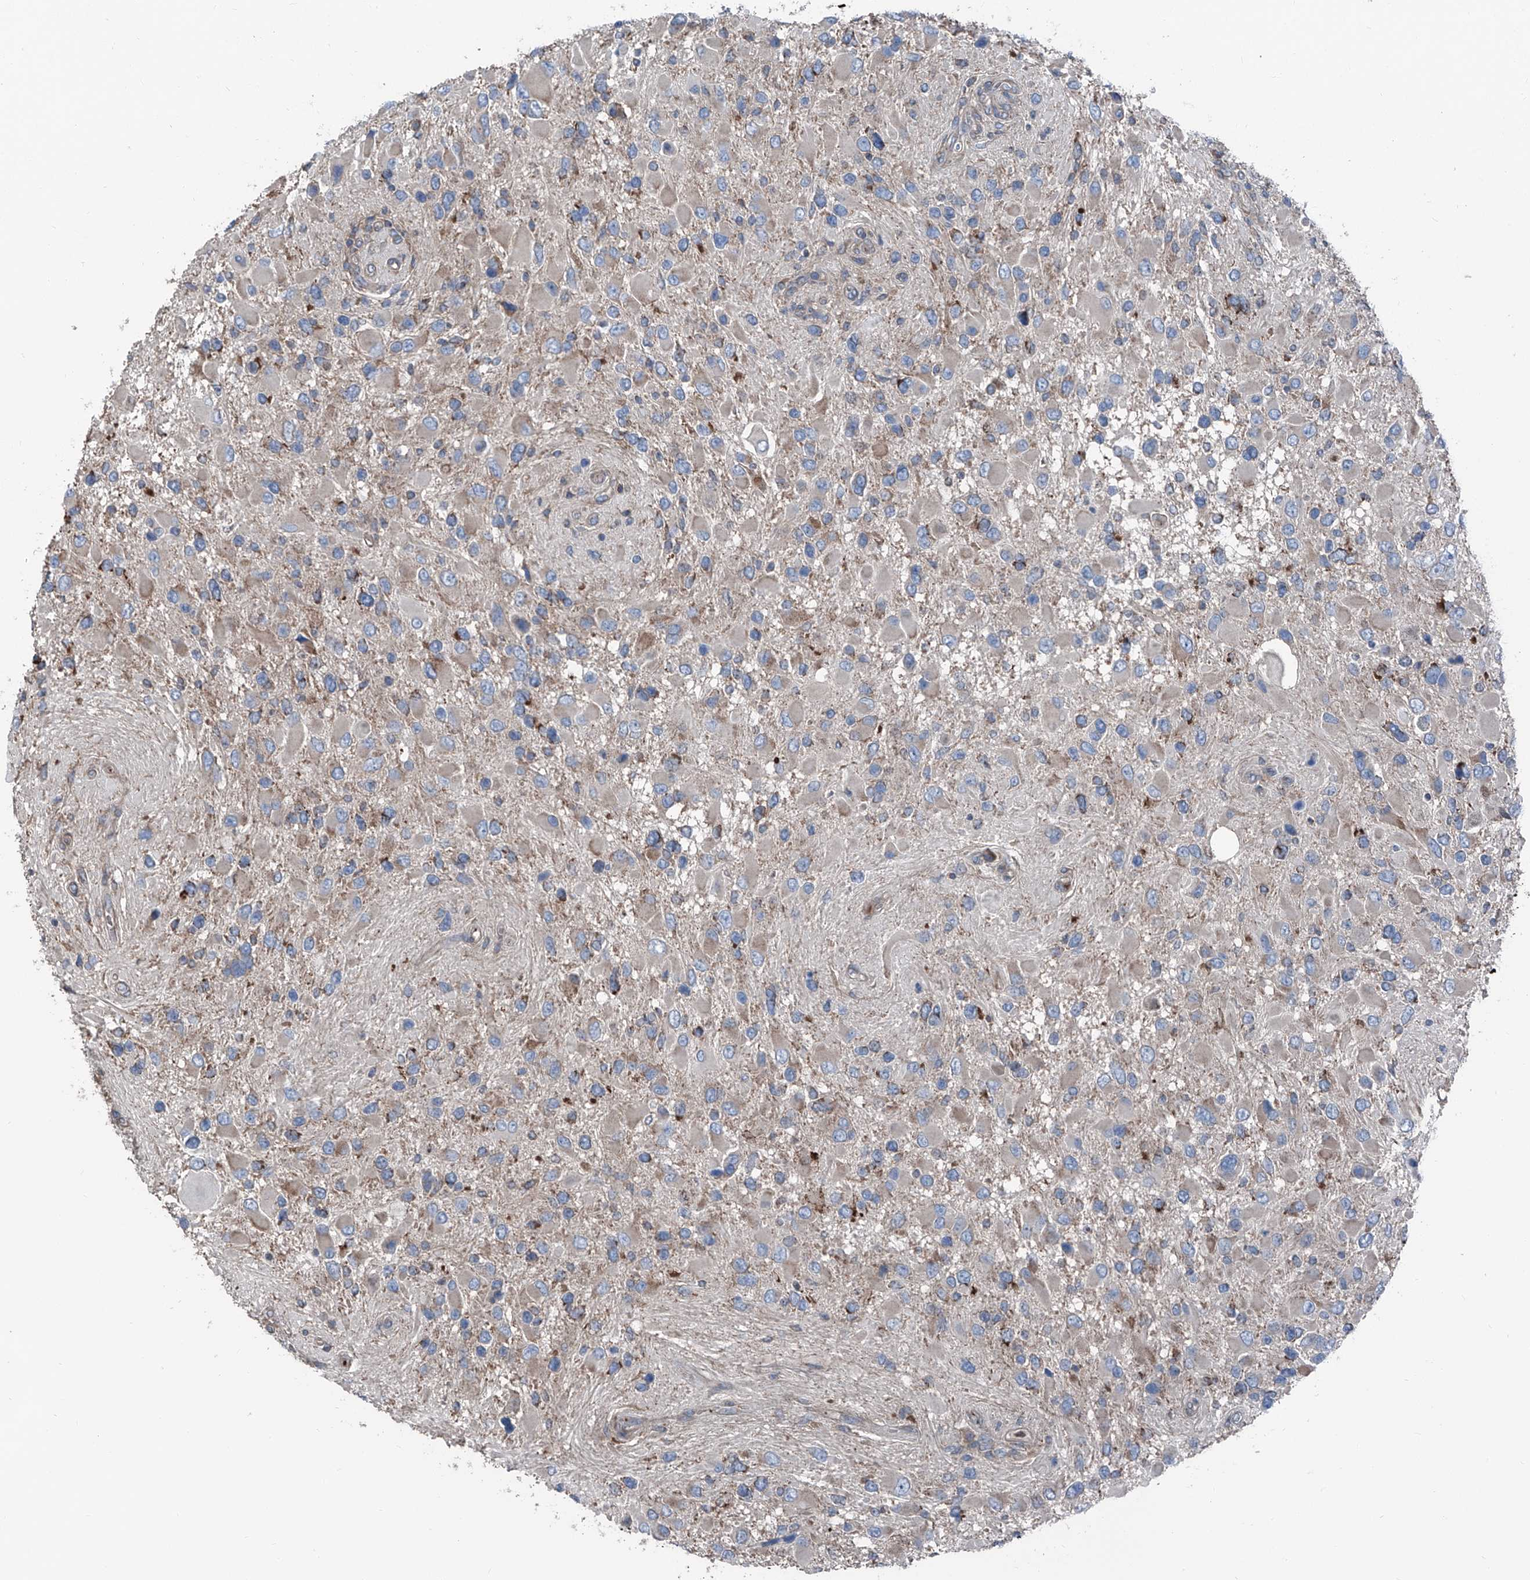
{"staining": {"intensity": "negative", "quantity": "none", "location": "none"}, "tissue": "glioma", "cell_type": "Tumor cells", "image_type": "cancer", "snomed": [{"axis": "morphology", "description": "Glioma, malignant, High grade"}, {"axis": "topography", "description": "Brain"}], "caption": "A photomicrograph of human malignant high-grade glioma is negative for staining in tumor cells. The staining is performed using DAB brown chromogen with nuclei counter-stained in using hematoxylin.", "gene": "GPAT3", "patient": {"sex": "male", "age": 53}}